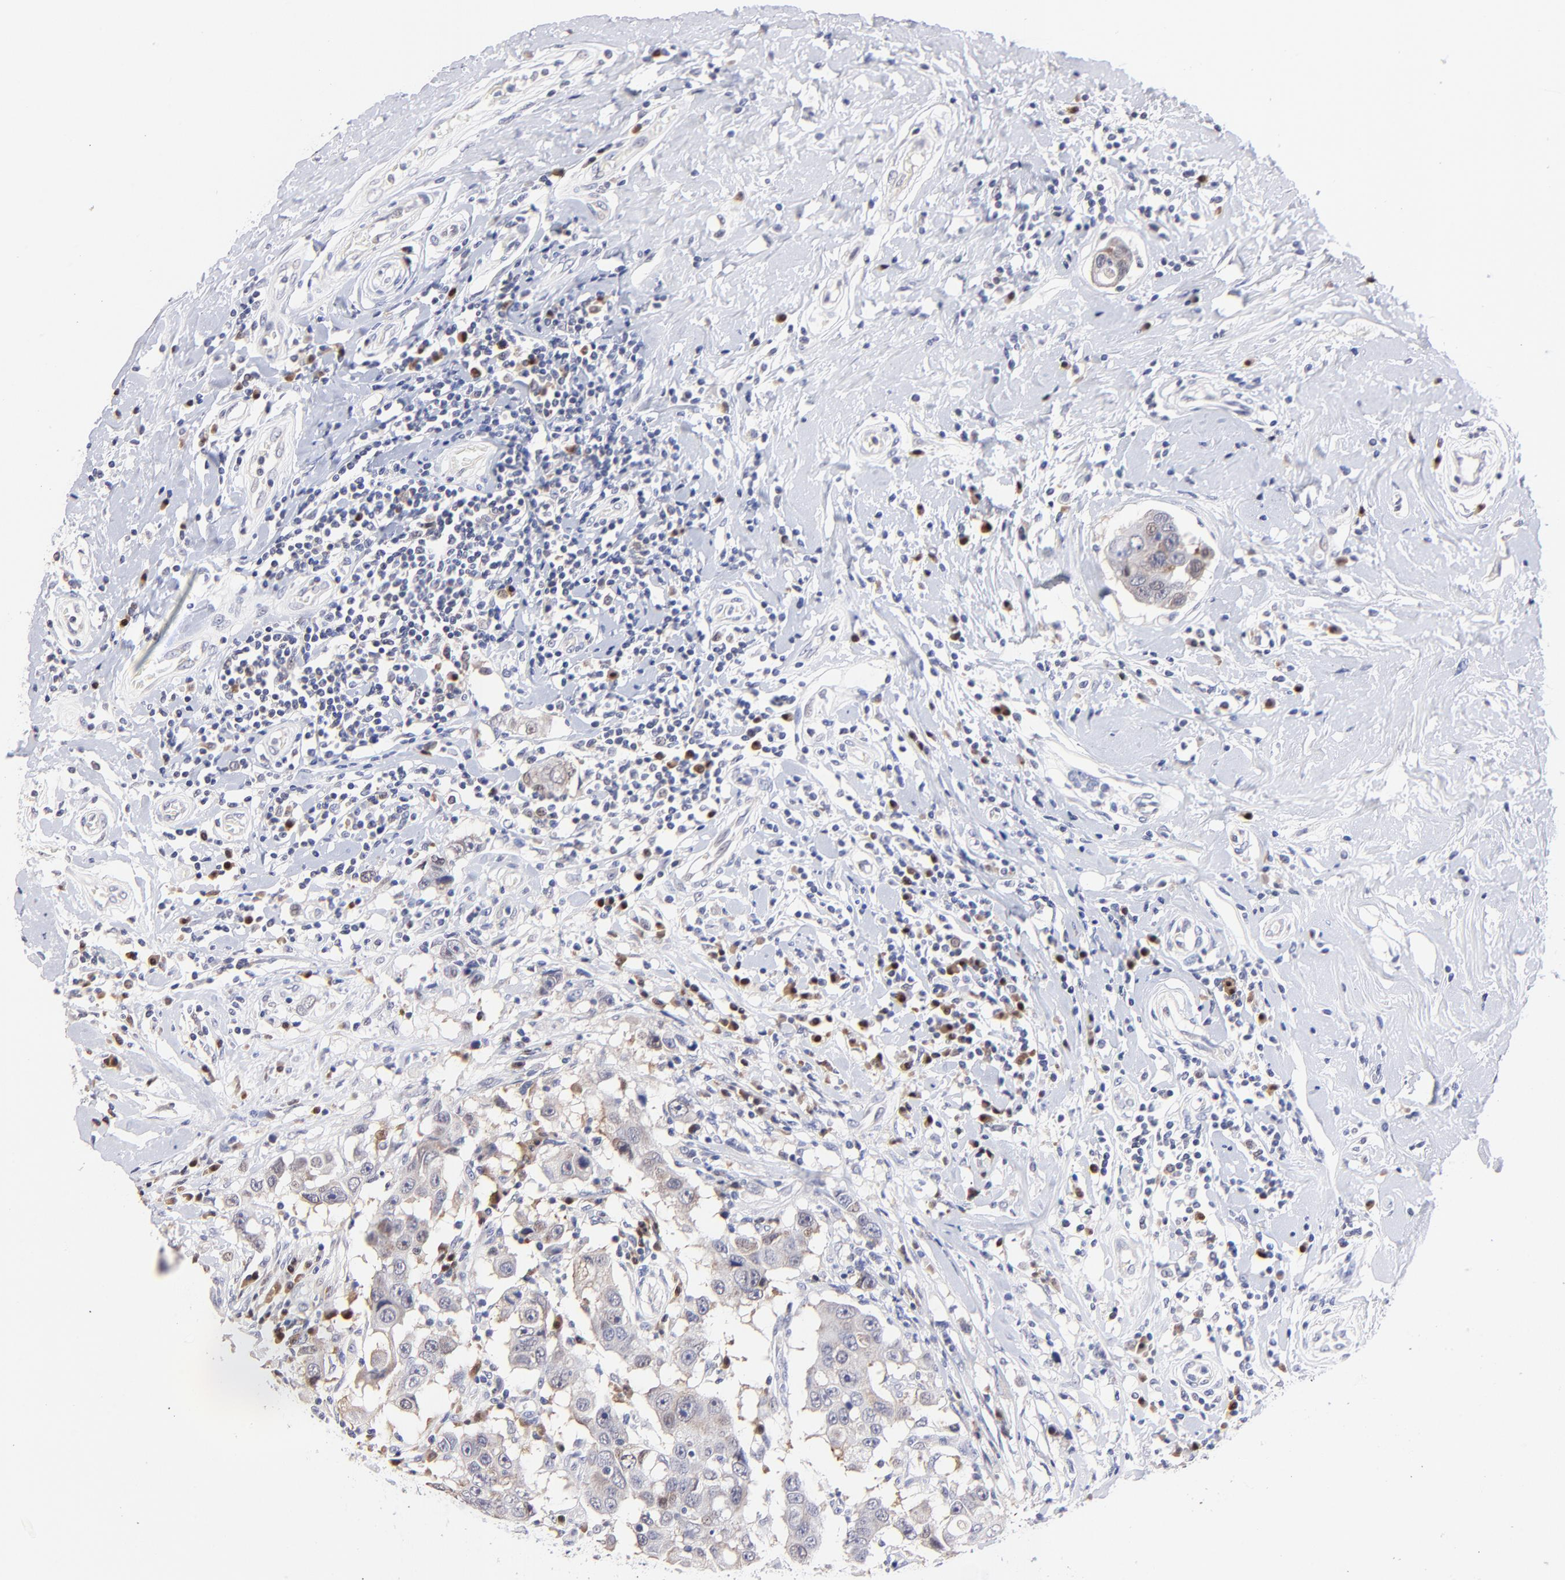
{"staining": {"intensity": "weak", "quantity": "<25%", "location": "nuclear"}, "tissue": "breast cancer", "cell_type": "Tumor cells", "image_type": "cancer", "snomed": [{"axis": "morphology", "description": "Duct carcinoma"}, {"axis": "topography", "description": "Breast"}], "caption": "Protein analysis of breast infiltrating ductal carcinoma exhibits no significant expression in tumor cells.", "gene": "ZNF155", "patient": {"sex": "female", "age": 27}}